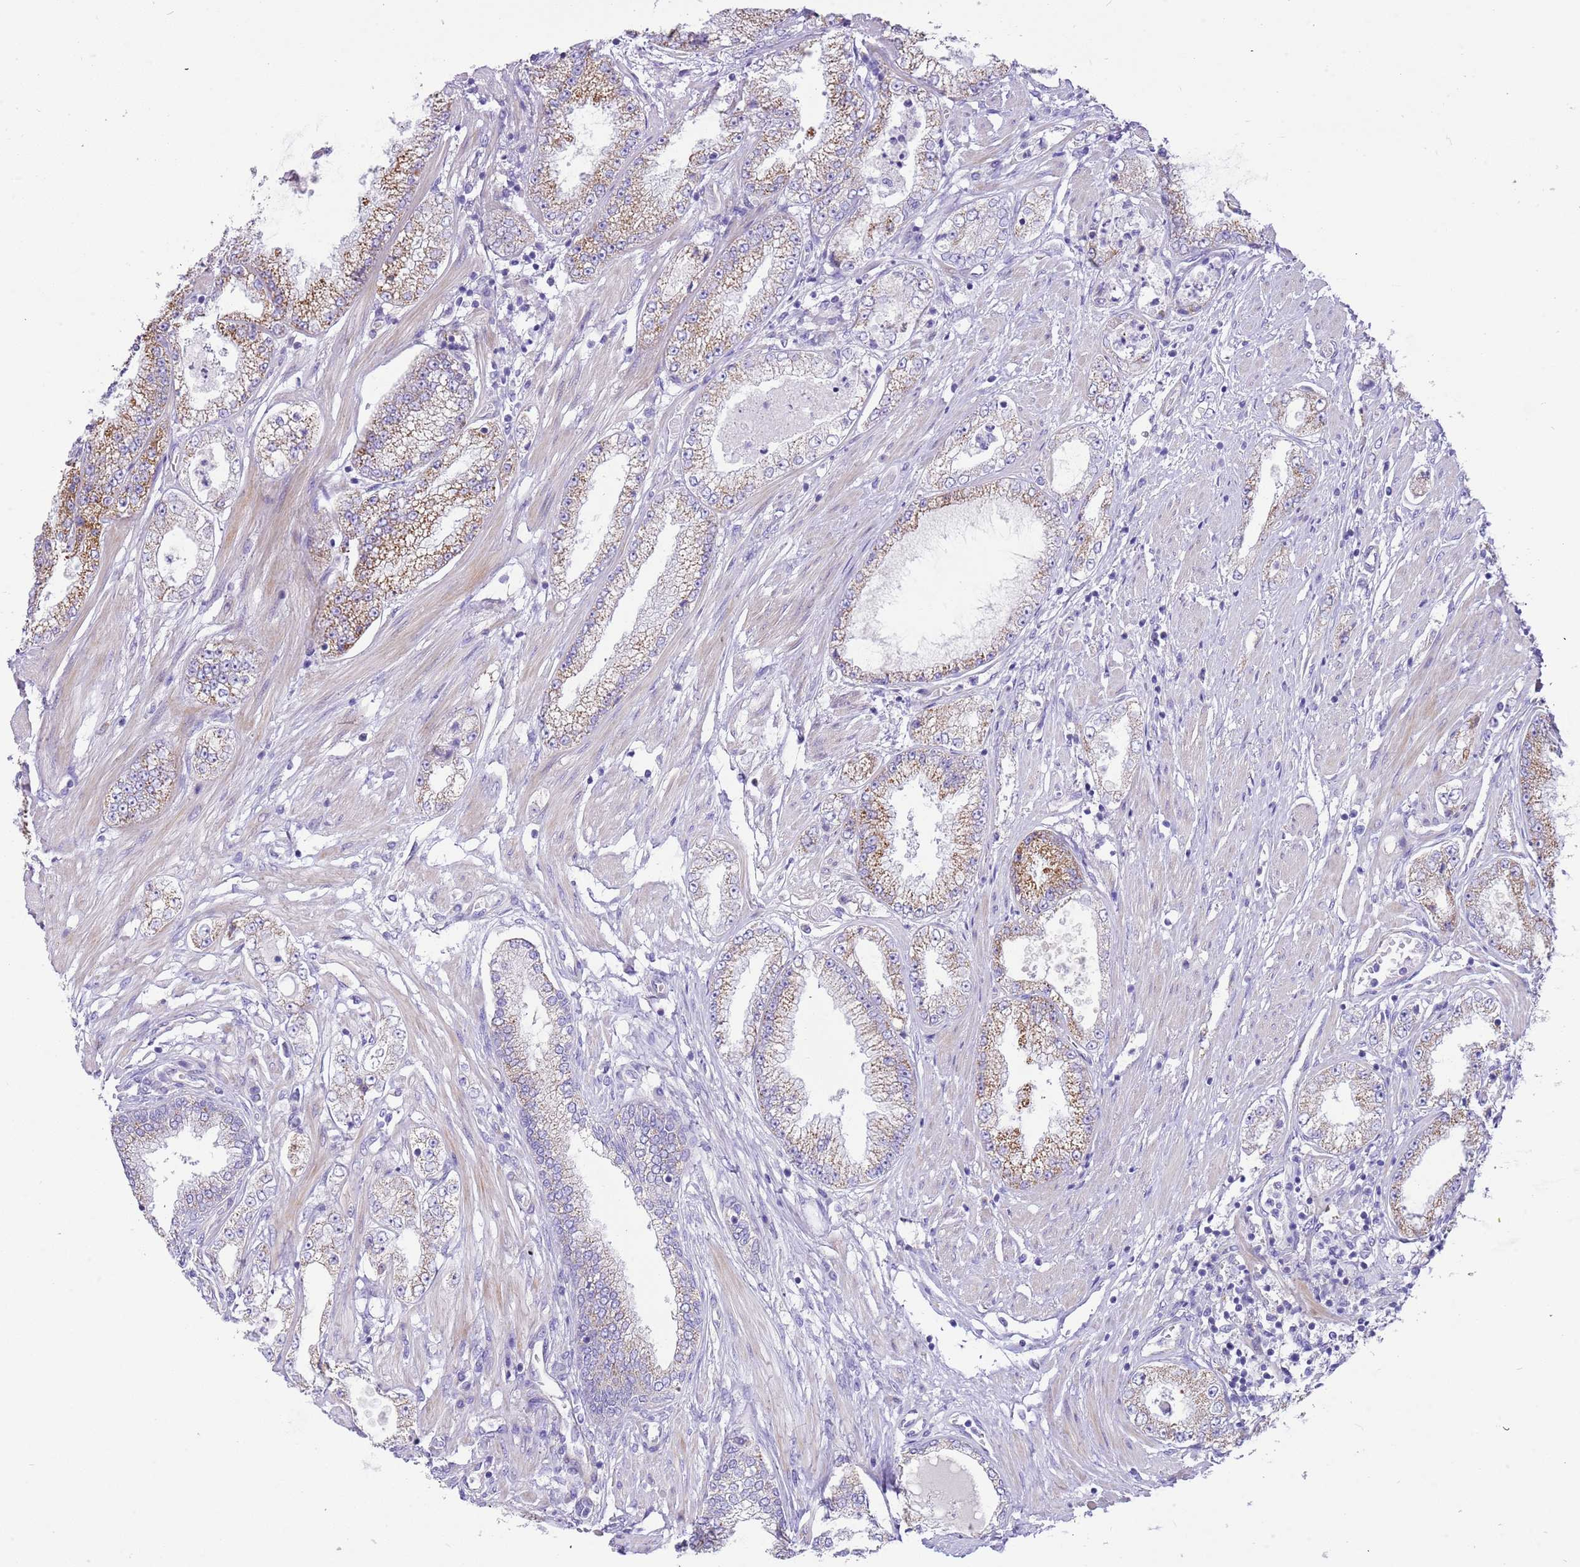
{"staining": {"intensity": "strong", "quantity": "<25%", "location": "cytoplasmic/membranous"}, "tissue": "prostate cancer", "cell_type": "Tumor cells", "image_type": "cancer", "snomed": [{"axis": "morphology", "description": "Adenocarcinoma, High grade"}, {"axis": "topography", "description": "Prostate"}], "caption": "A brown stain labels strong cytoplasmic/membranous positivity of a protein in human prostate adenocarcinoma (high-grade) tumor cells. (brown staining indicates protein expression, while blue staining denotes nuclei).", "gene": "SERINC3", "patient": {"sex": "male", "age": 69}}